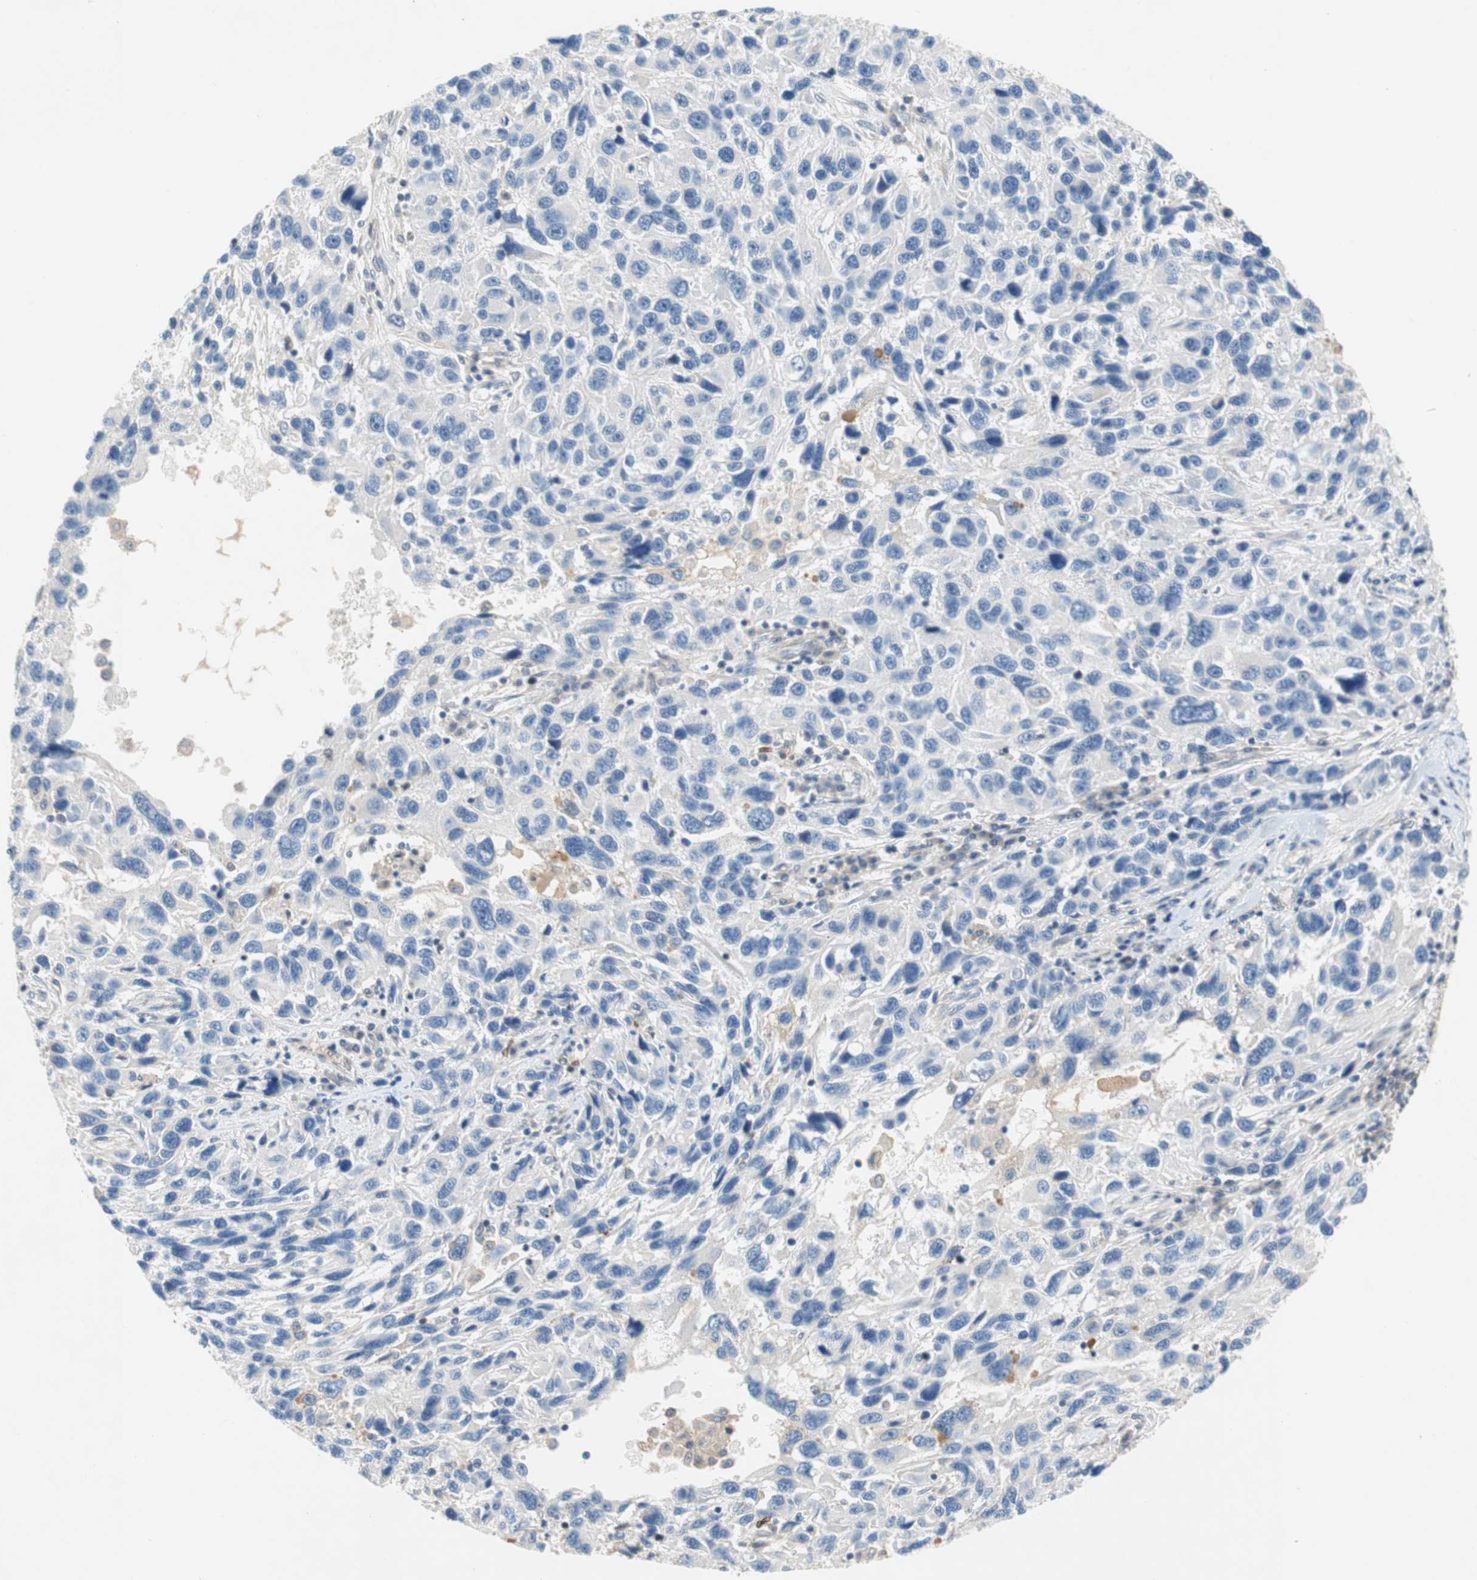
{"staining": {"intensity": "negative", "quantity": "none", "location": "none"}, "tissue": "melanoma", "cell_type": "Tumor cells", "image_type": "cancer", "snomed": [{"axis": "morphology", "description": "Malignant melanoma, NOS"}, {"axis": "topography", "description": "Skin"}], "caption": "The image displays no significant positivity in tumor cells of melanoma.", "gene": "RELB", "patient": {"sex": "male", "age": 53}}